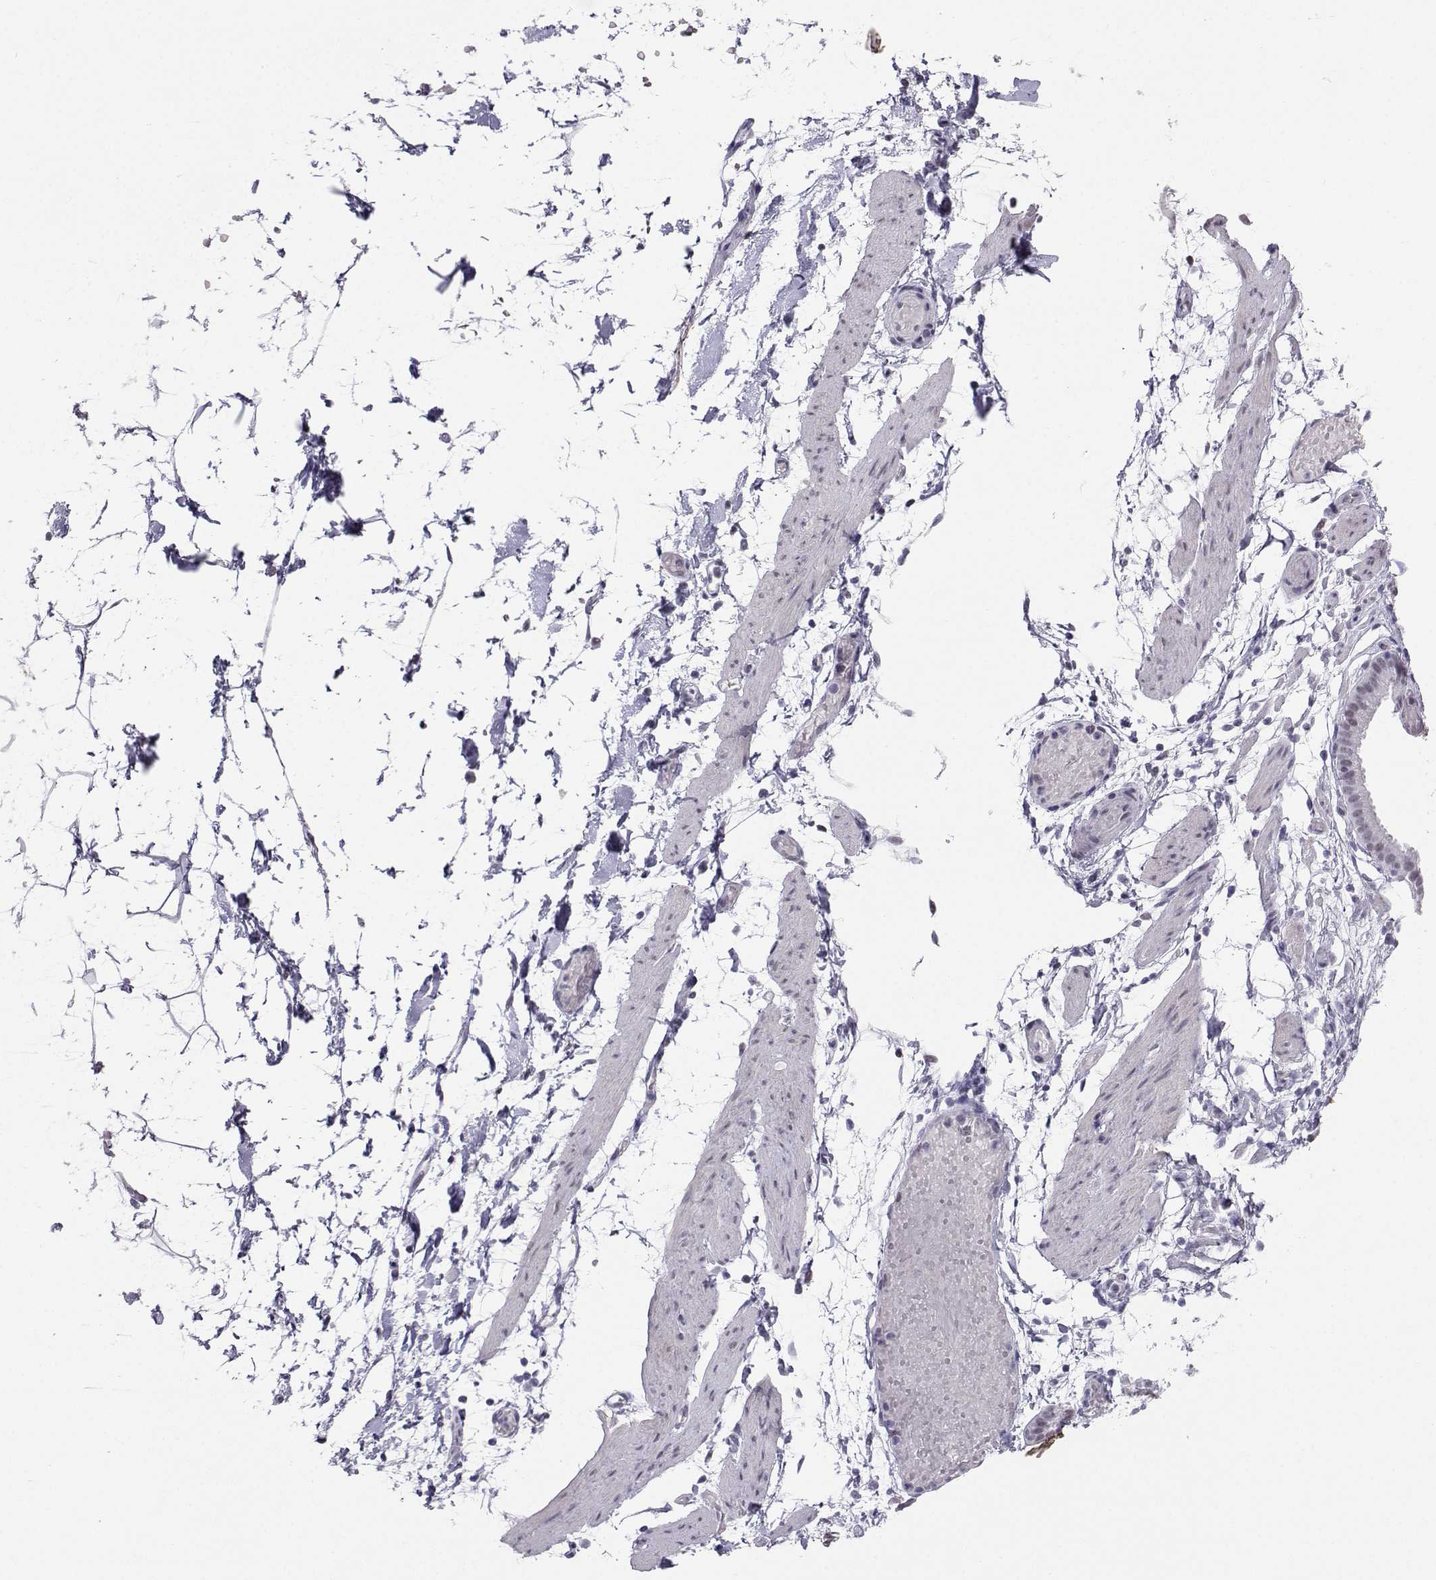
{"staining": {"intensity": "negative", "quantity": "none", "location": "none"}, "tissue": "adipose tissue", "cell_type": "Adipocytes", "image_type": "normal", "snomed": [{"axis": "morphology", "description": "Normal tissue, NOS"}, {"axis": "topography", "description": "Gallbladder"}, {"axis": "topography", "description": "Peripheral nerve tissue"}], "caption": "Immunohistochemical staining of normal adipose tissue exhibits no significant expression in adipocytes. (Brightfield microscopy of DAB IHC at high magnification).", "gene": "LORICRIN", "patient": {"sex": "female", "age": 45}}